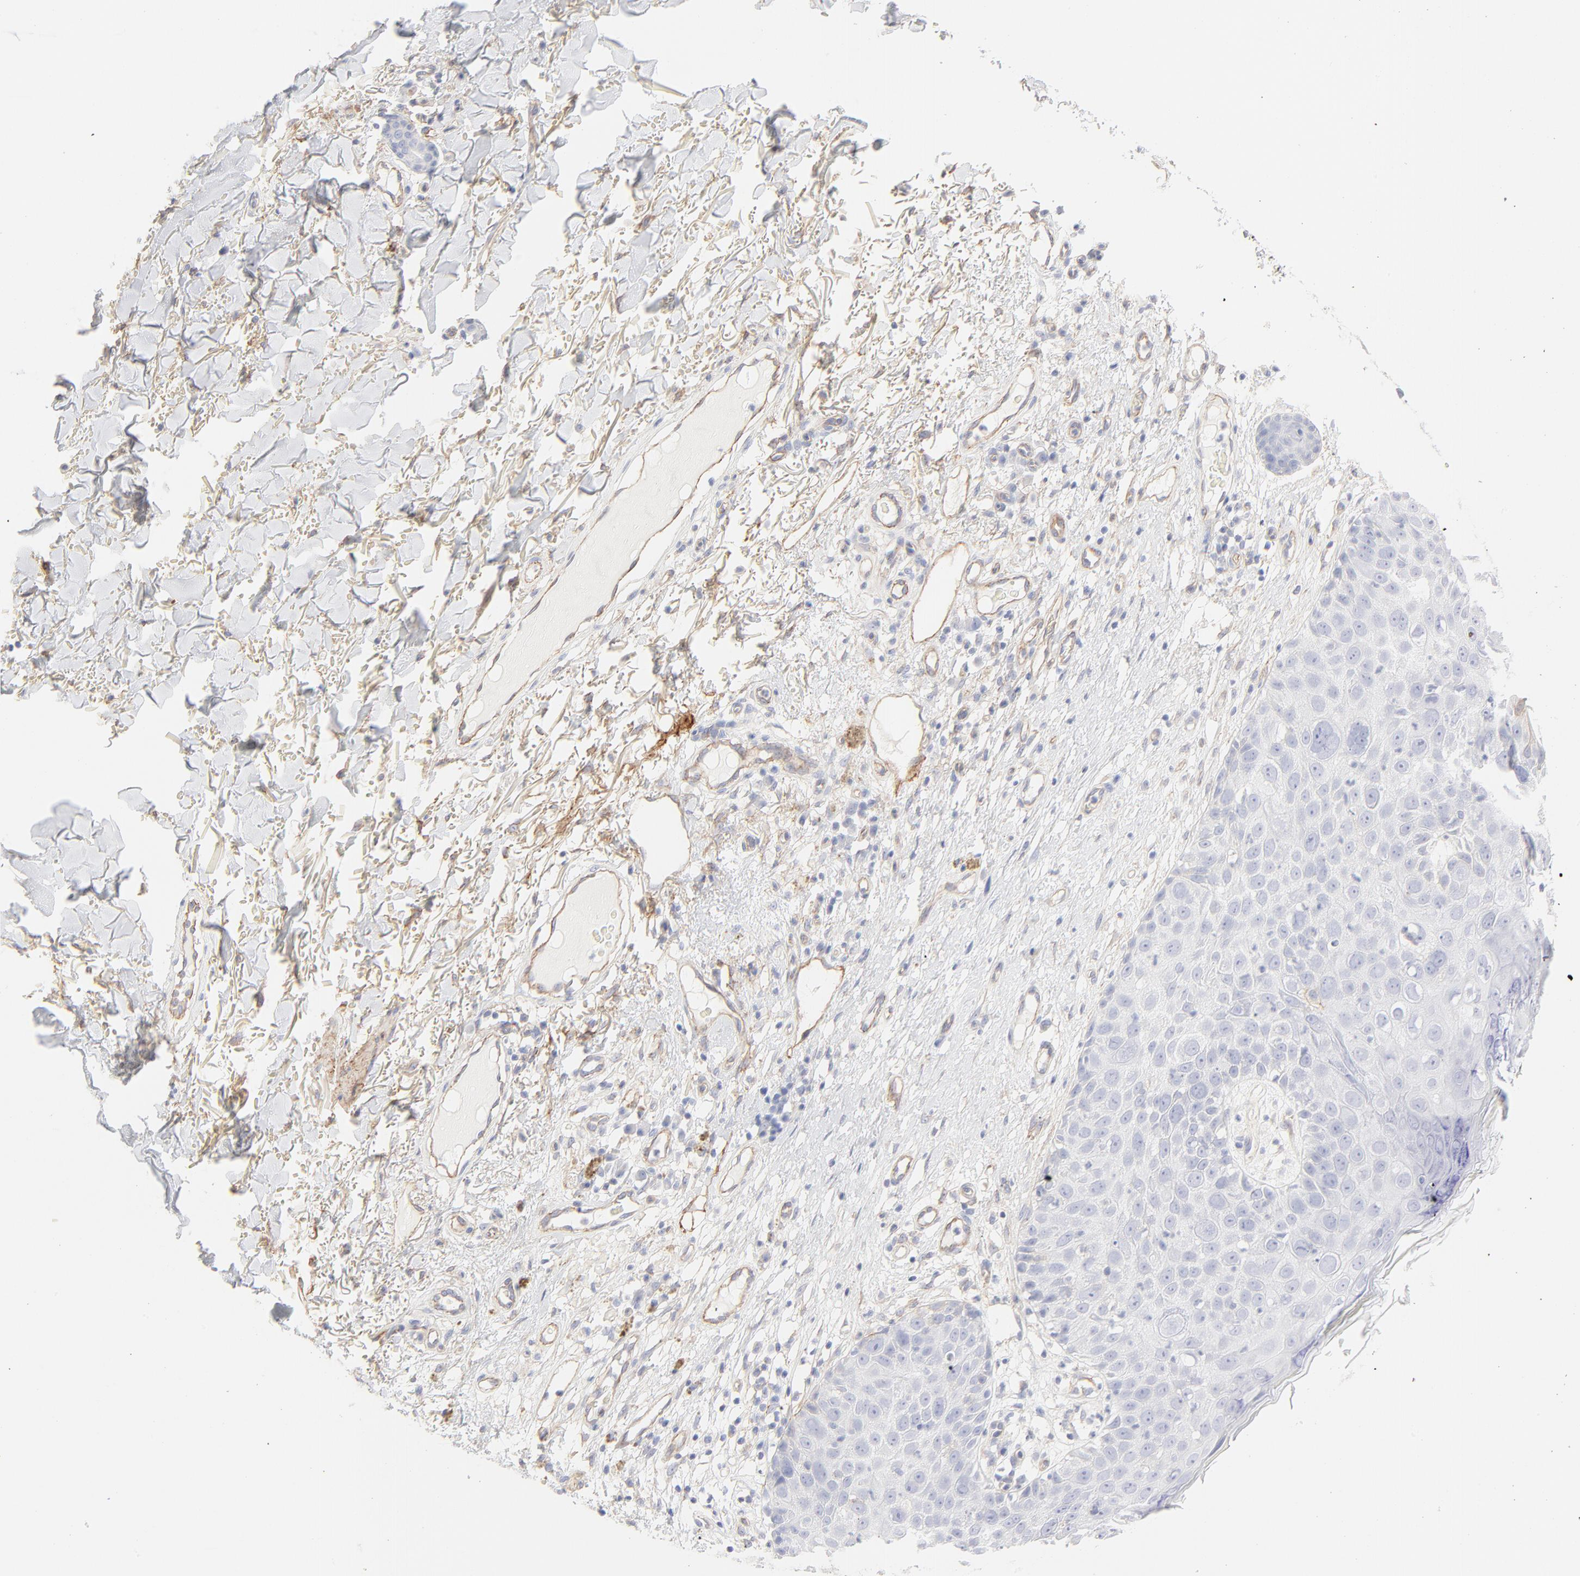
{"staining": {"intensity": "negative", "quantity": "none", "location": "none"}, "tissue": "skin cancer", "cell_type": "Tumor cells", "image_type": "cancer", "snomed": [{"axis": "morphology", "description": "Squamous cell carcinoma, NOS"}, {"axis": "topography", "description": "Skin"}], "caption": "IHC of skin cancer (squamous cell carcinoma) shows no staining in tumor cells.", "gene": "ITGA5", "patient": {"sex": "male", "age": 87}}